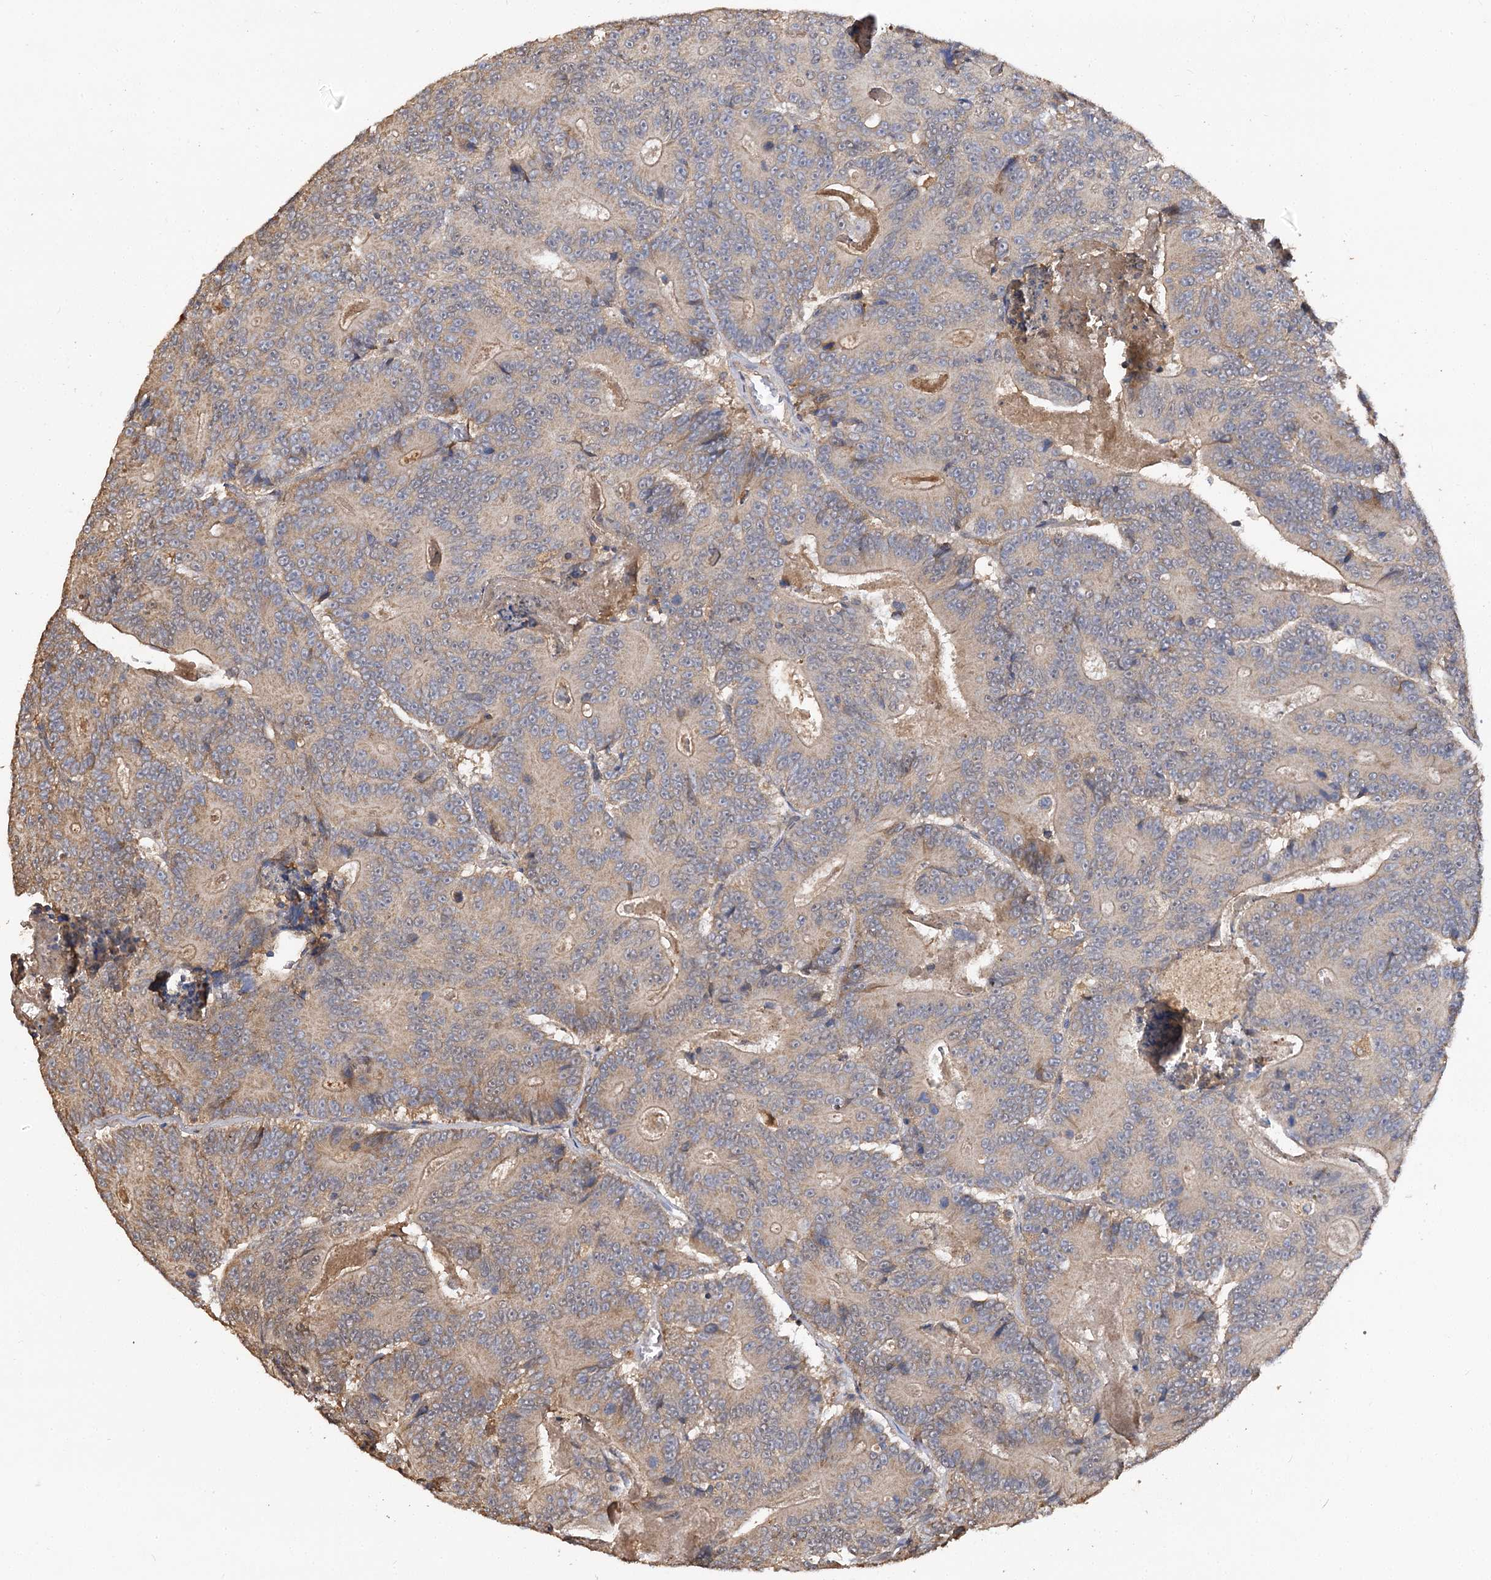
{"staining": {"intensity": "moderate", "quantity": ">75%", "location": "cytoplasmic/membranous"}, "tissue": "colorectal cancer", "cell_type": "Tumor cells", "image_type": "cancer", "snomed": [{"axis": "morphology", "description": "Adenocarcinoma, NOS"}, {"axis": "topography", "description": "Colon"}], "caption": "The photomicrograph shows a brown stain indicating the presence of a protein in the cytoplasmic/membranous of tumor cells in adenocarcinoma (colorectal). (Brightfield microscopy of DAB IHC at high magnification).", "gene": "ARL13A", "patient": {"sex": "male", "age": 83}}